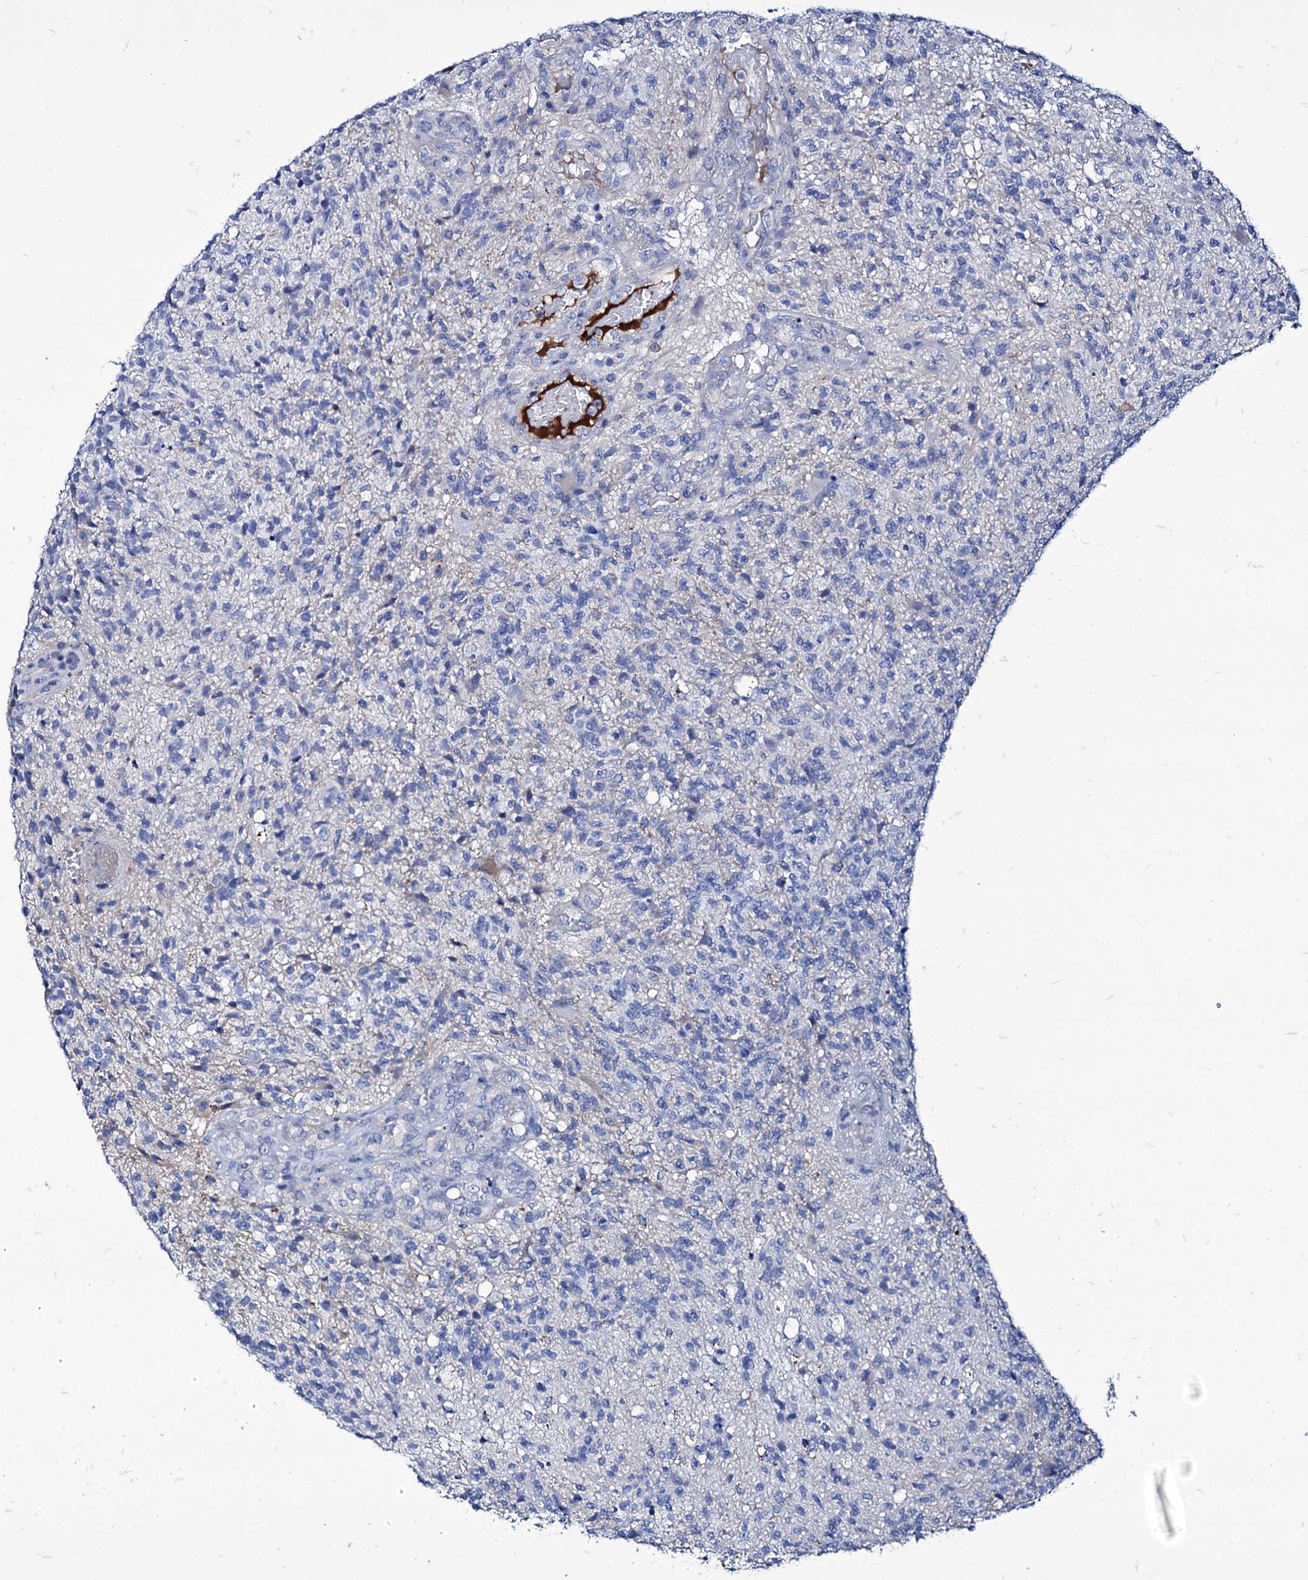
{"staining": {"intensity": "negative", "quantity": "none", "location": "none"}, "tissue": "glioma", "cell_type": "Tumor cells", "image_type": "cancer", "snomed": [{"axis": "morphology", "description": "Glioma, malignant, High grade"}, {"axis": "topography", "description": "Brain"}], "caption": "The immunohistochemistry image has no significant staining in tumor cells of malignant high-grade glioma tissue. The staining is performed using DAB (3,3'-diaminobenzidine) brown chromogen with nuclei counter-stained in using hematoxylin.", "gene": "AXL", "patient": {"sex": "male", "age": 56}}